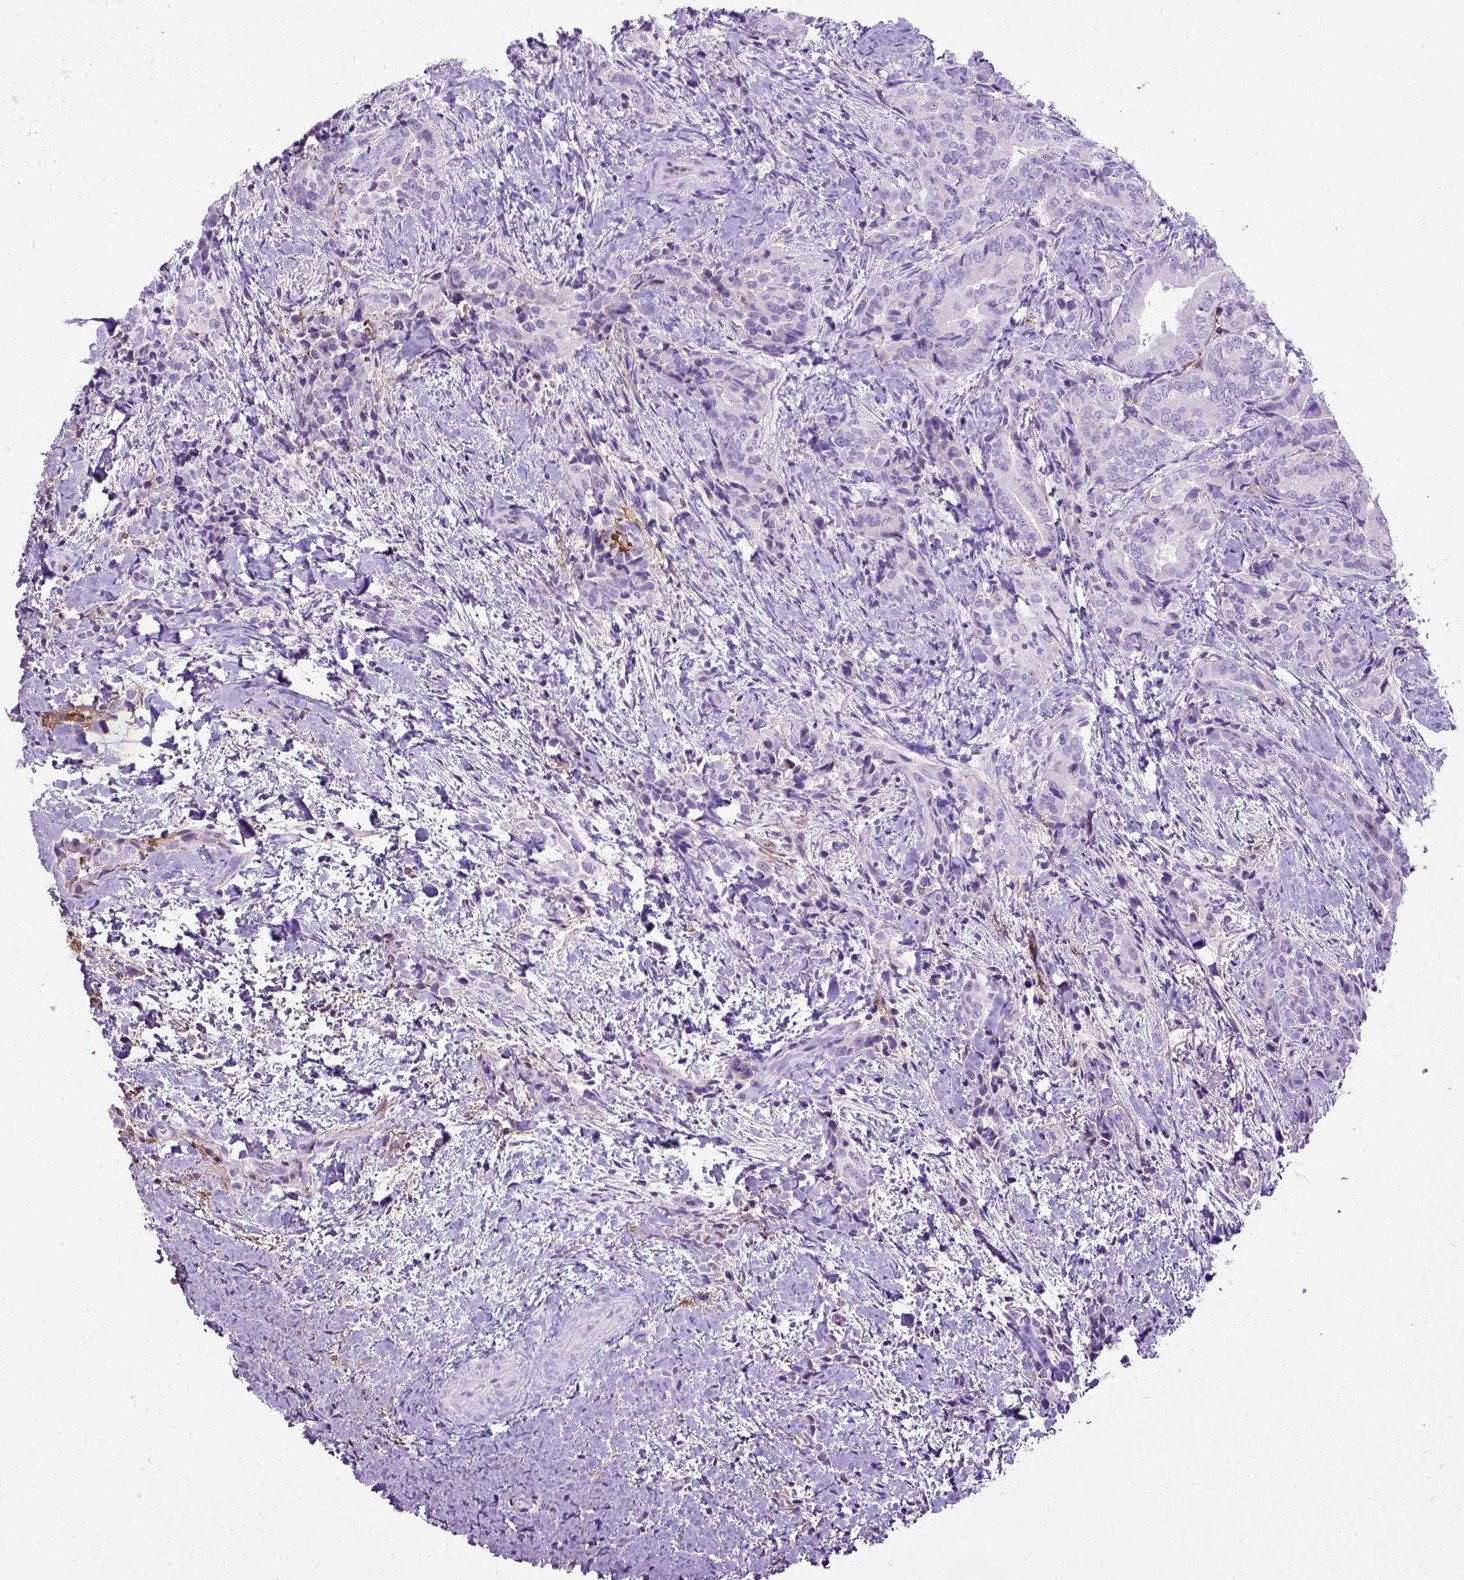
{"staining": {"intensity": "negative", "quantity": "none", "location": "none"}, "tissue": "thyroid cancer", "cell_type": "Tumor cells", "image_type": "cancer", "snomed": [{"axis": "morphology", "description": "Papillary adenocarcinoma, NOS"}, {"axis": "topography", "description": "Thyroid gland"}], "caption": "An immunohistochemistry photomicrograph of thyroid papillary adenocarcinoma is shown. There is no staining in tumor cells of thyroid papillary adenocarcinoma.", "gene": "ADAMTS8", "patient": {"sex": "male", "age": 61}}